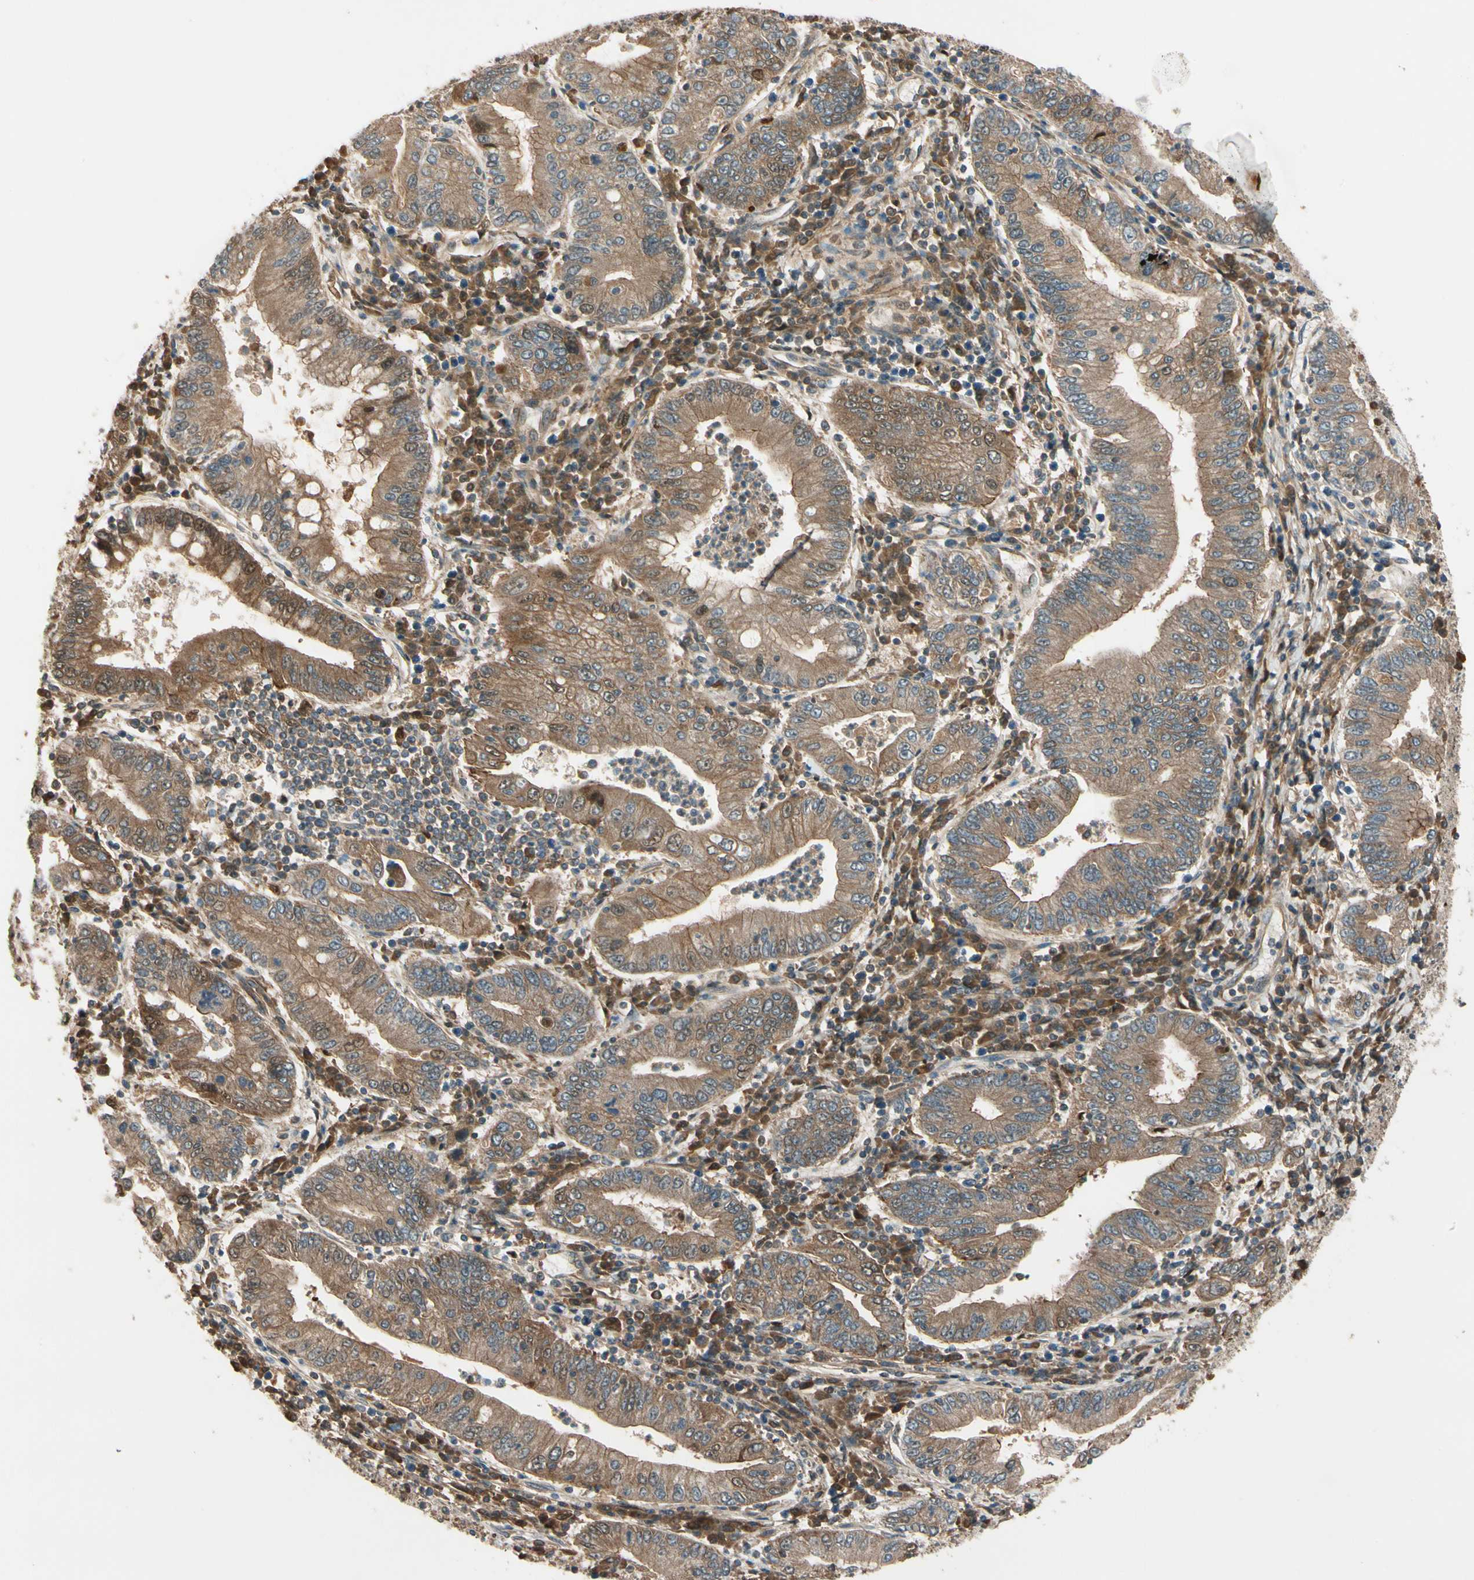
{"staining": {"intensity": "moderate", "quantity": ">75%", "location": "cytoplasmic/membranous"}, "tissue": "stomach cancer", "cell_type": "Tumor cells", "image_type": "cancer", "snomed": [{"axis": "morphology", "description": "Normal tissue, NOS"}, {"axis": "morphology", "description": "Adenocarcinoma, NOS"}, {"axis": "topography", "description": "Esophagus"}, {"axis": "topography", "description": "Stomach, upper"}, {"axis": "topography", "description": "Peripheral nerve tissue"}], "caption": "Stomach cancer (adenocarcinoma) stained with immunohistochemistry demonstrates moderate cytoplasmic/membranous positivity in approximately >75% of tumor cells.", "gene": "ACVR1C", "patient": {"sex": "male", "age": 62}}